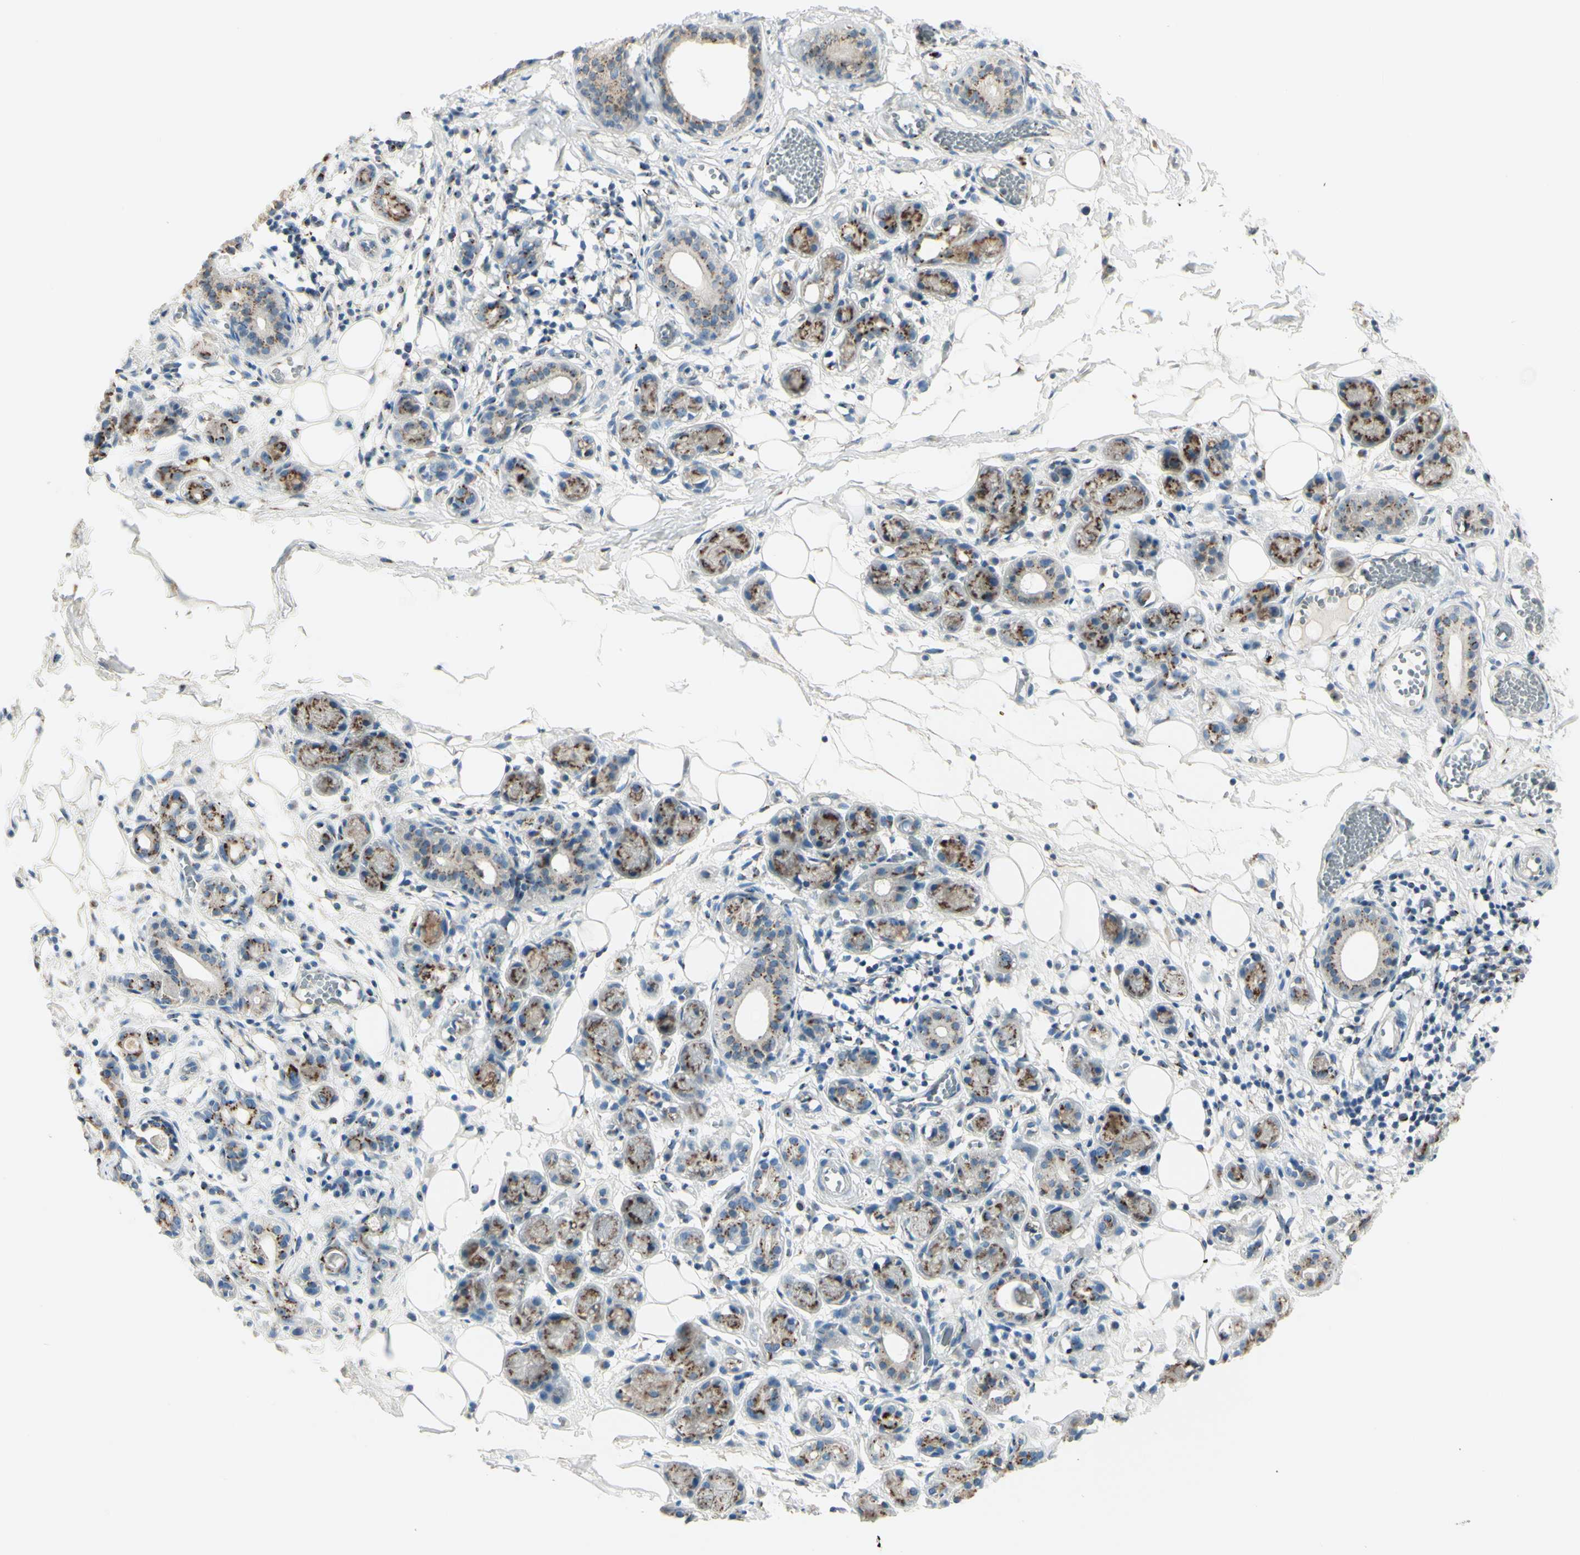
{"staining": {"intensity": "negative", "quantity": "none", "location": "none"}, "tissue": "adipose tissue", "cell_type": "Adipocytes", "image_type": "normal", "snomed": [{"axis": "morphology", "description": "Normal tissue, NOS"}, {"axis": "morphology", "description": "Inflammation, NOS"}, {"axis": "topography", "description": "Vascular tissue"}, {"axis": "topography", "description": "Salivary gland"}], "caption": "A high-resolution histopathology image shows immunohistochemistry staining of benign adipose tissue, which demonstrates no significant expression in adipocytes. (IHC, brightfield microscopy, high magnification).", "gene": "B4GALT1", "patient": {"sex": "female", "age": 75}}